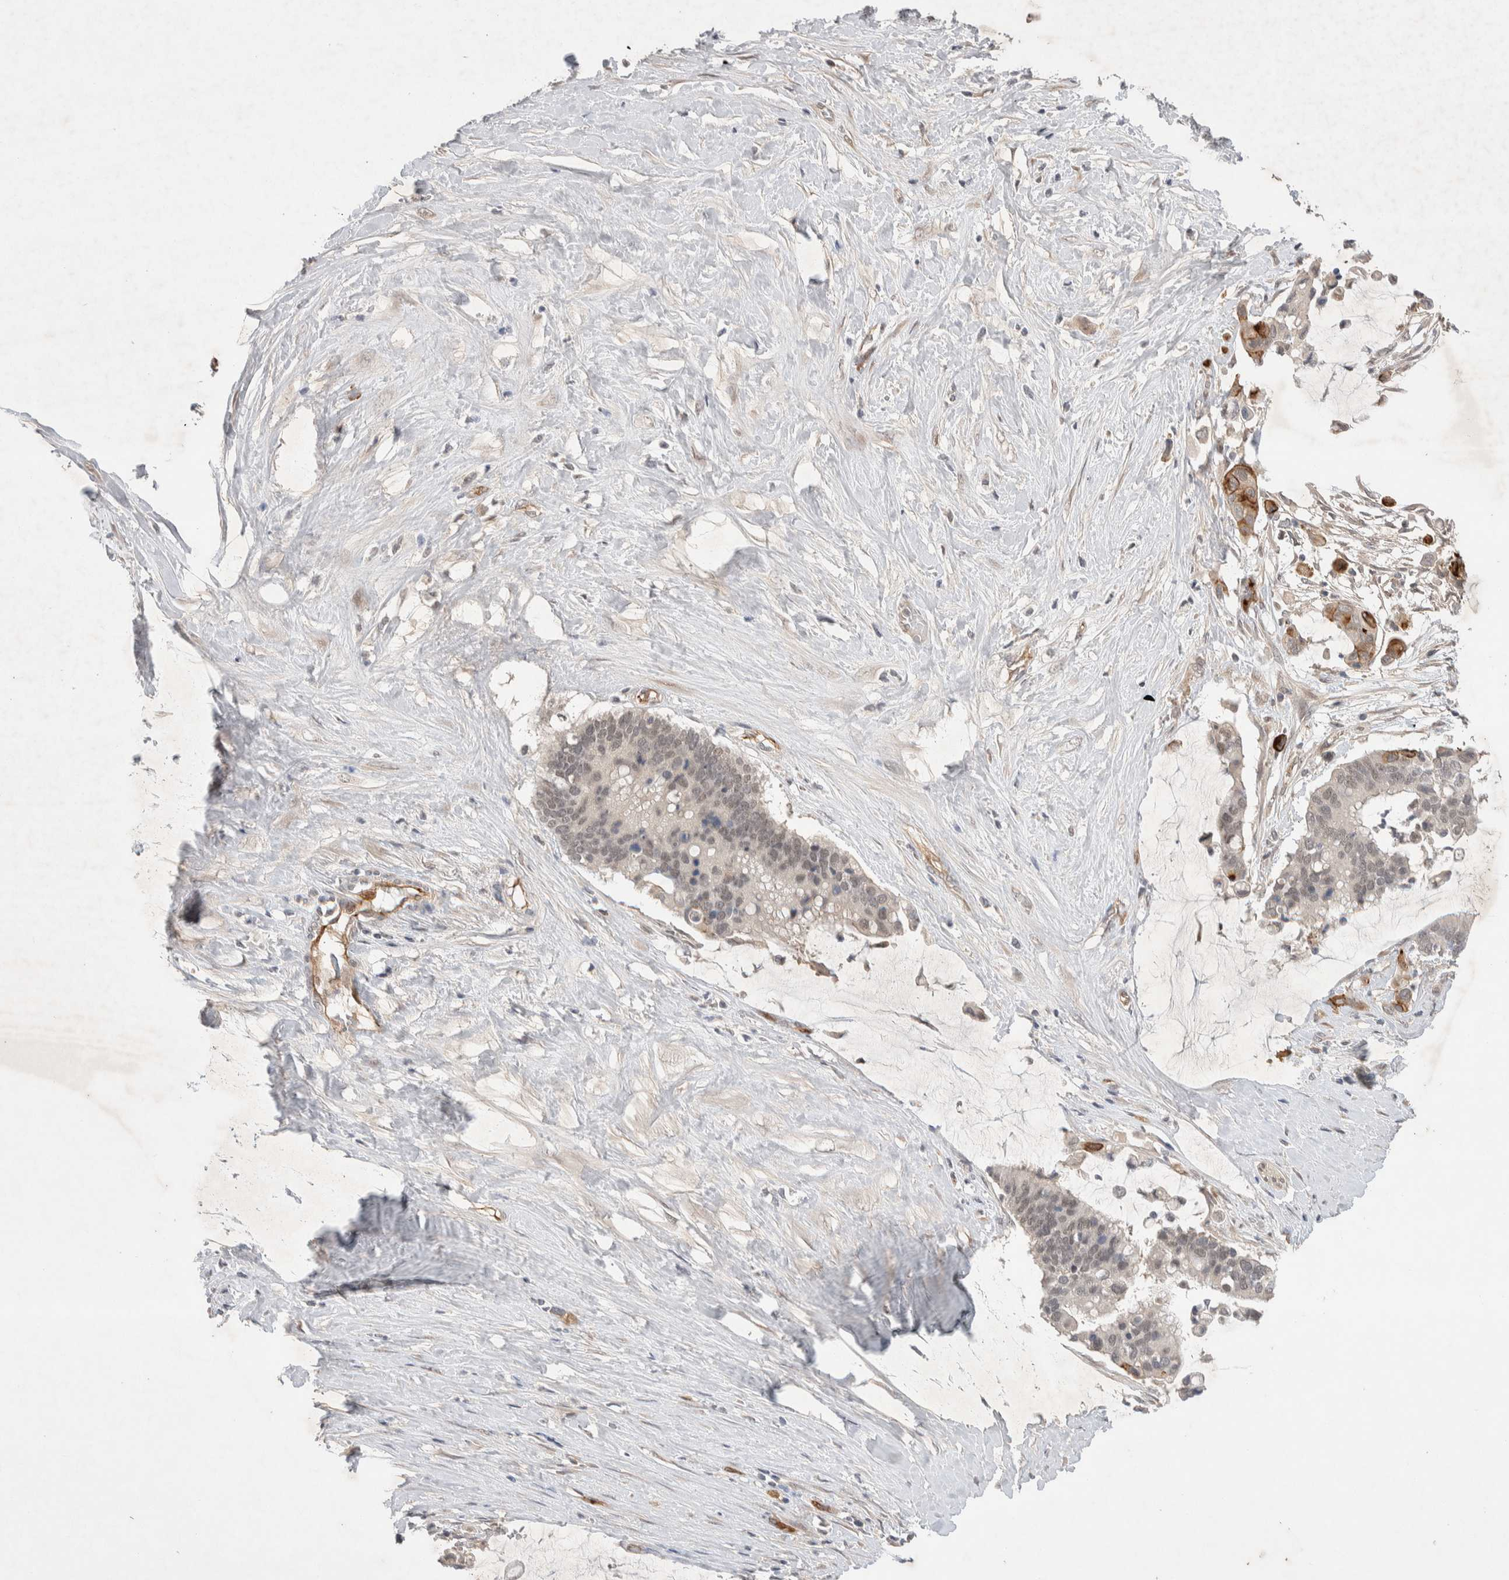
{"staining": {"intensity": "weak", "quantity": "<25%", "location": "nuclear"}, "tissue": "pancreatic cancer", "cell_type": "Tumor cells", "image_type": "cancer", "snomed": [{"axis": "morphology", "description": "Adenocarcinoma, NOS"}, {"axis": "topography", "description": "Pancreas"}], "caption": "This is an IHC histopathology image of pancreatic cancer. There is no expression in tumor cells.", "gene": "ZNF704", "patient": {"sex": "male", "age": 41}}